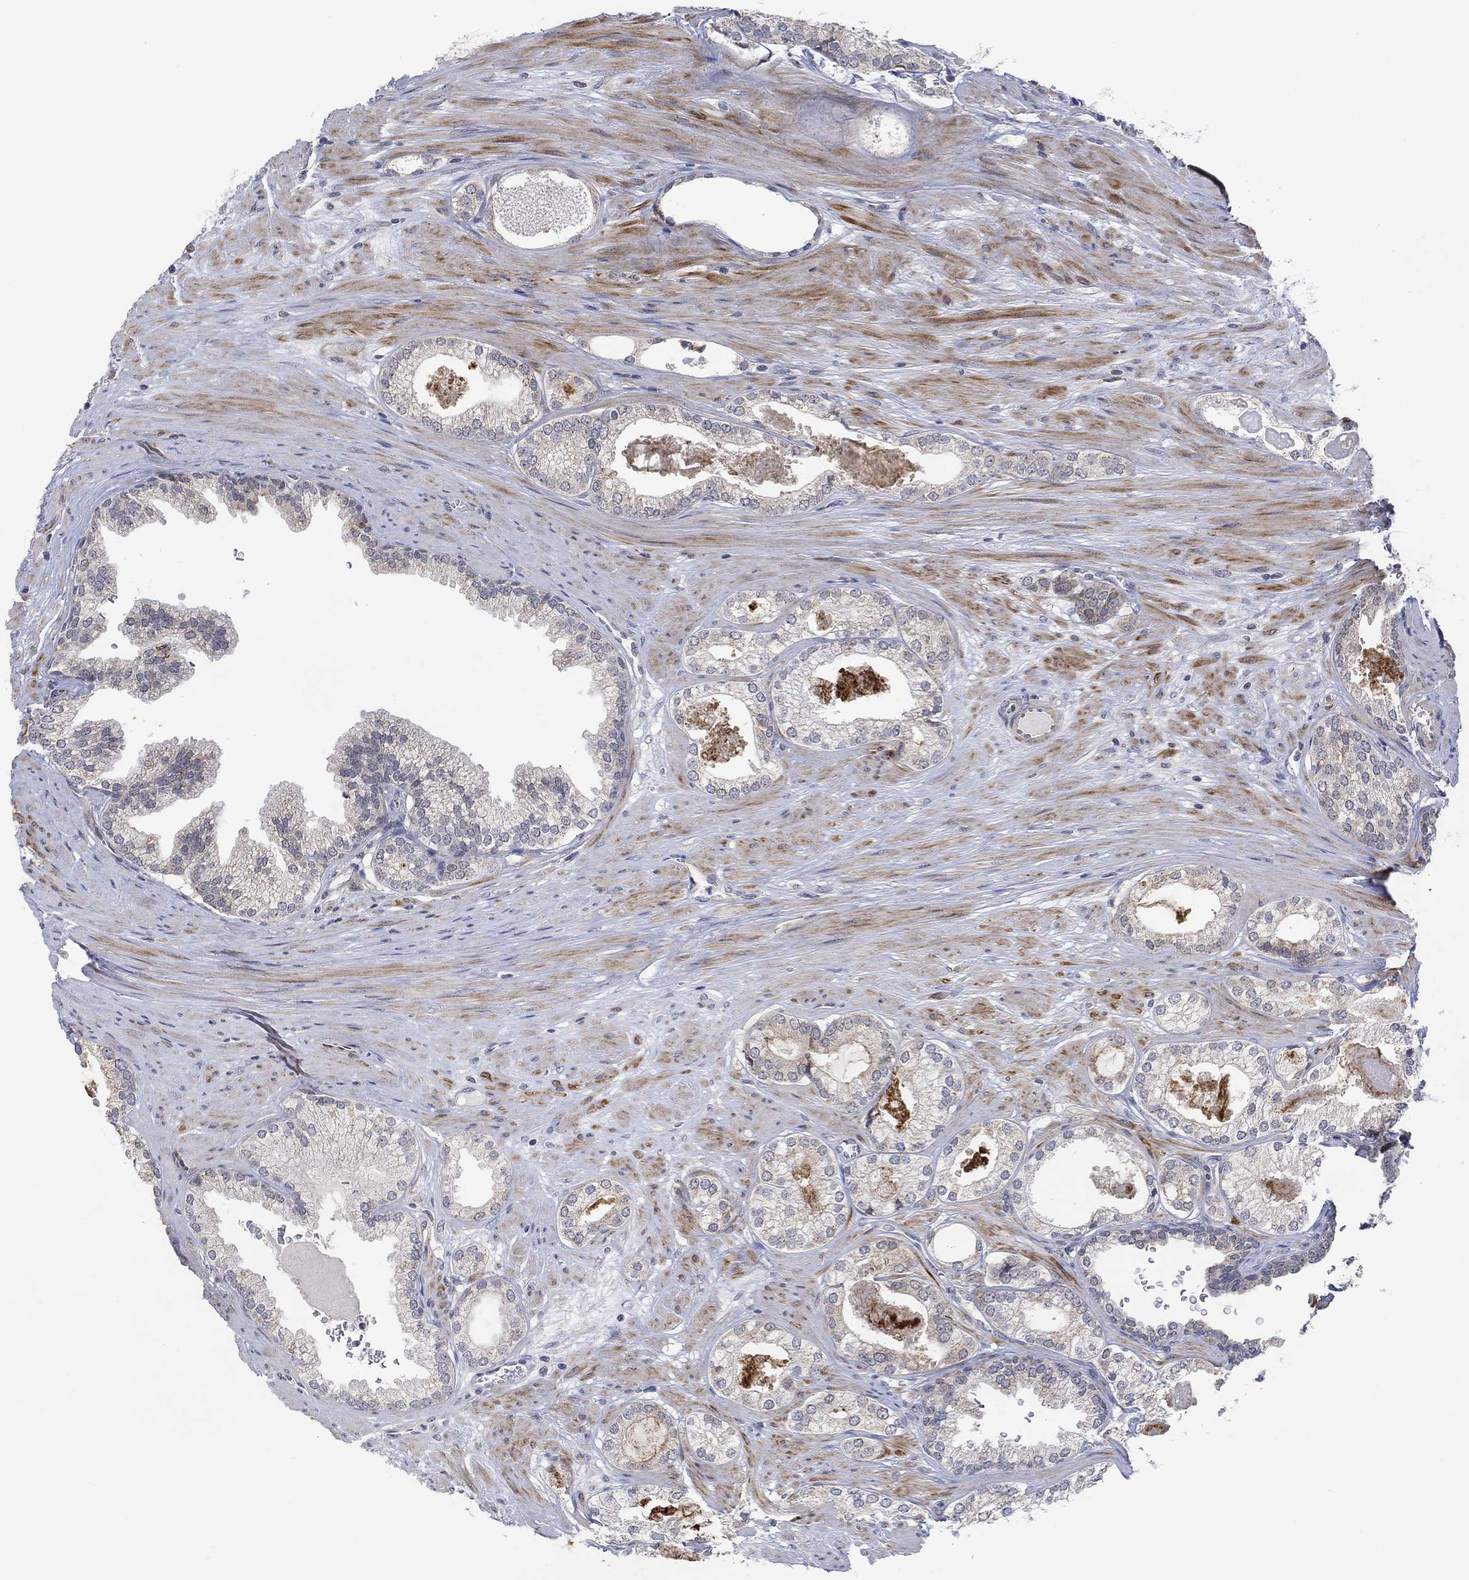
{"staining": {"intensity": "weak", "quantity": "<25%", "location": "cytoplasmic/membranous"}, "tissue": "prostate cancer", "cell_type": "Tumor cells", "image_type": "cancer", "snomed": [{"axis": "morphology", "description": "Adenocarcinoma, High grade"}, {"axis": "topography", "description": "Prostate and seminal vesicle, NOS"}], "caption": "Immunohistochemical staining of human prostate cancer reveals no significant staining in tumor cells. The staining is performed using DAB (3,3'-diaminobenzidine) brown chromogen with nuclei counter-stained in using hematoxylin.", "gene": "SLC48A1", "patient": {"sex": "male", "age": 62}}